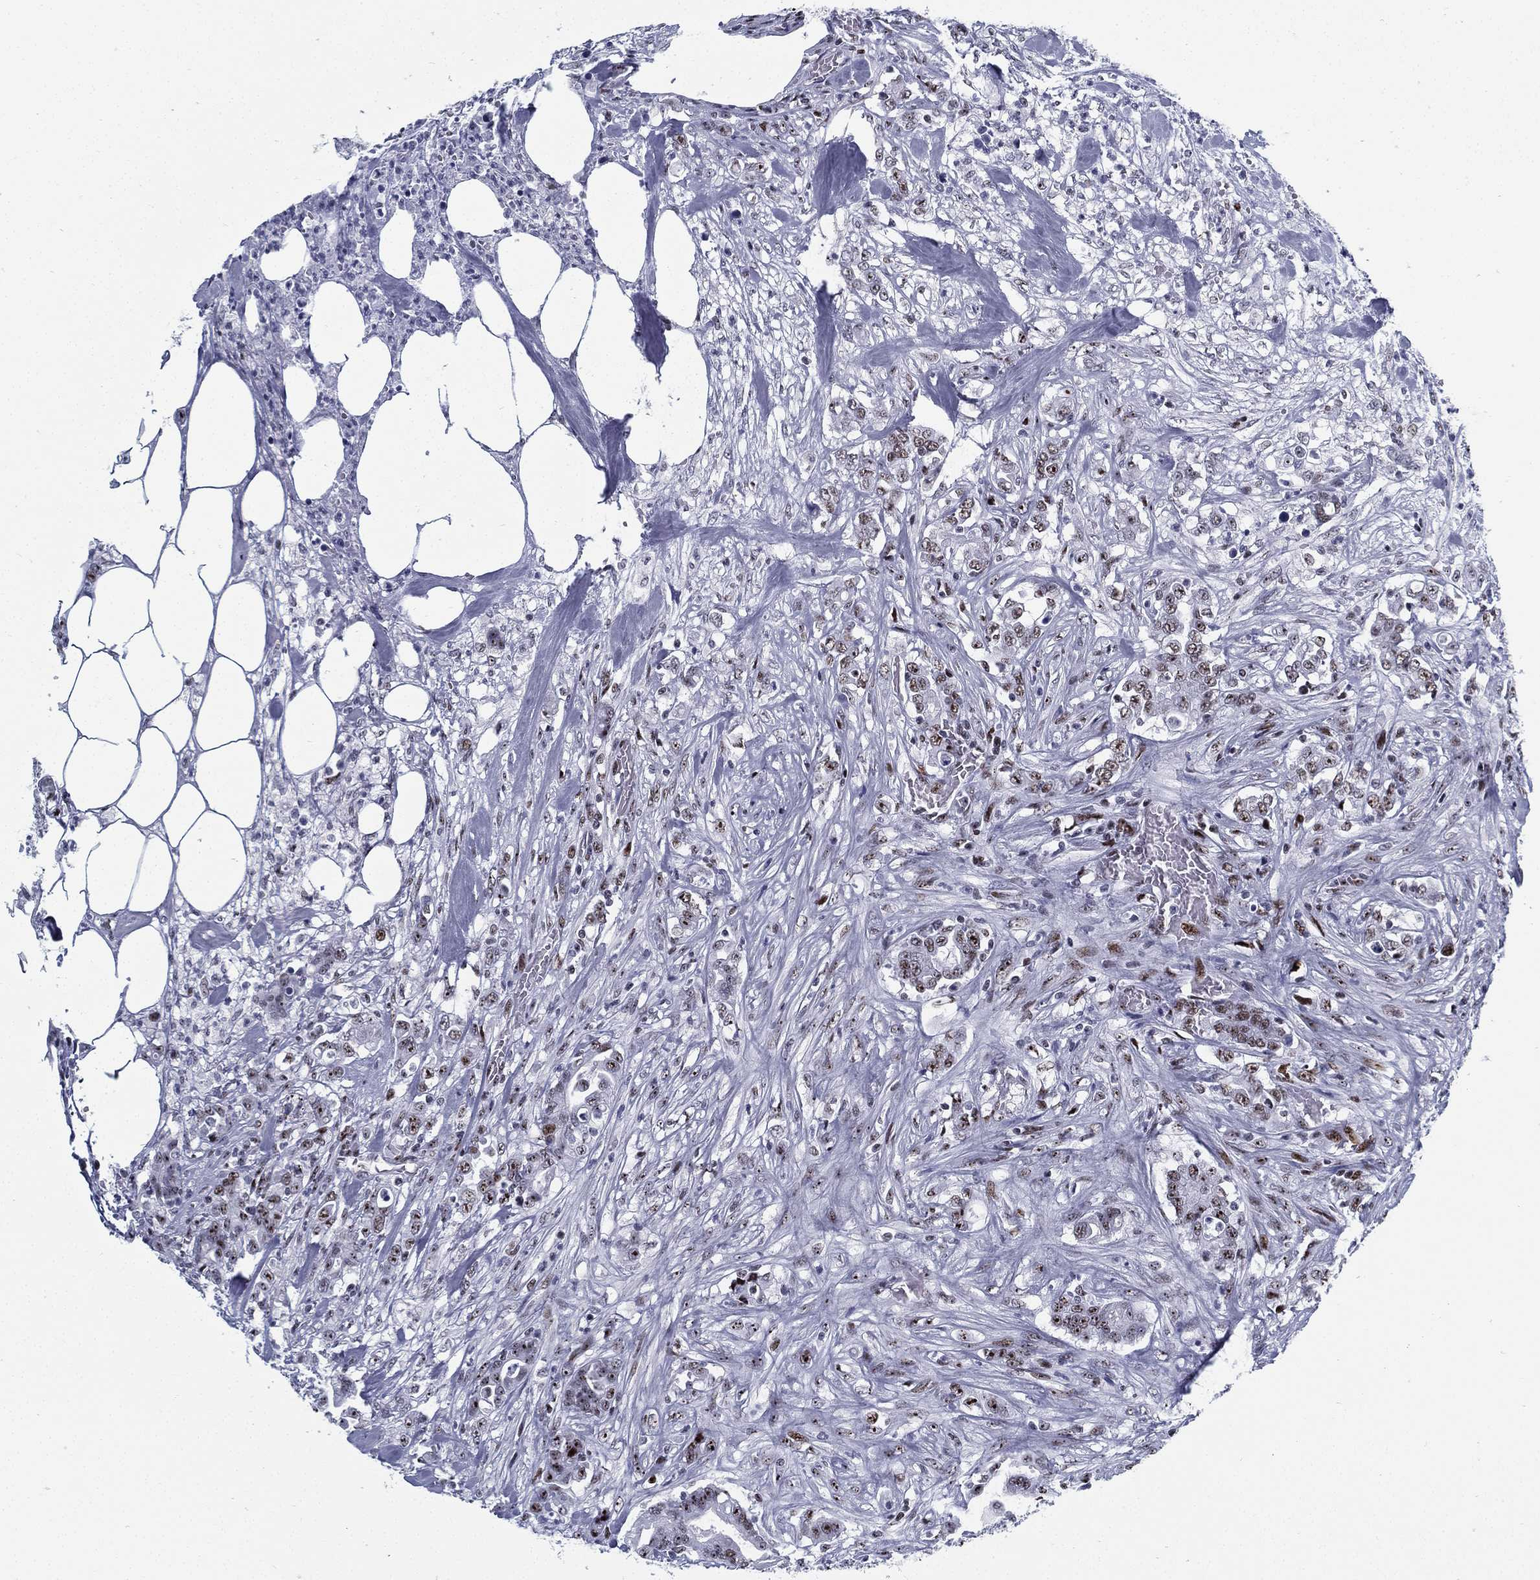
{"staining": {"intensity": "strong", "quantity": "<25%", "location": "nuclear"}, "tissue": "colorectal cancer", "cell_type": "Tumor cells", "image_type": "cancer", "snomed": [{"axis": "morphology", "description": "Adenocarcinoma, NOS"}, {"axis": "topography", "description": "Colon"}], "caption": "A medium amount of strong nuclear staining is appreciated in approximately <25% of tumor cells in adenocarcinoma (colorectal) tissue.", "gene": "CYB561D2", "patient": {"sex": "female", "age": 69}}